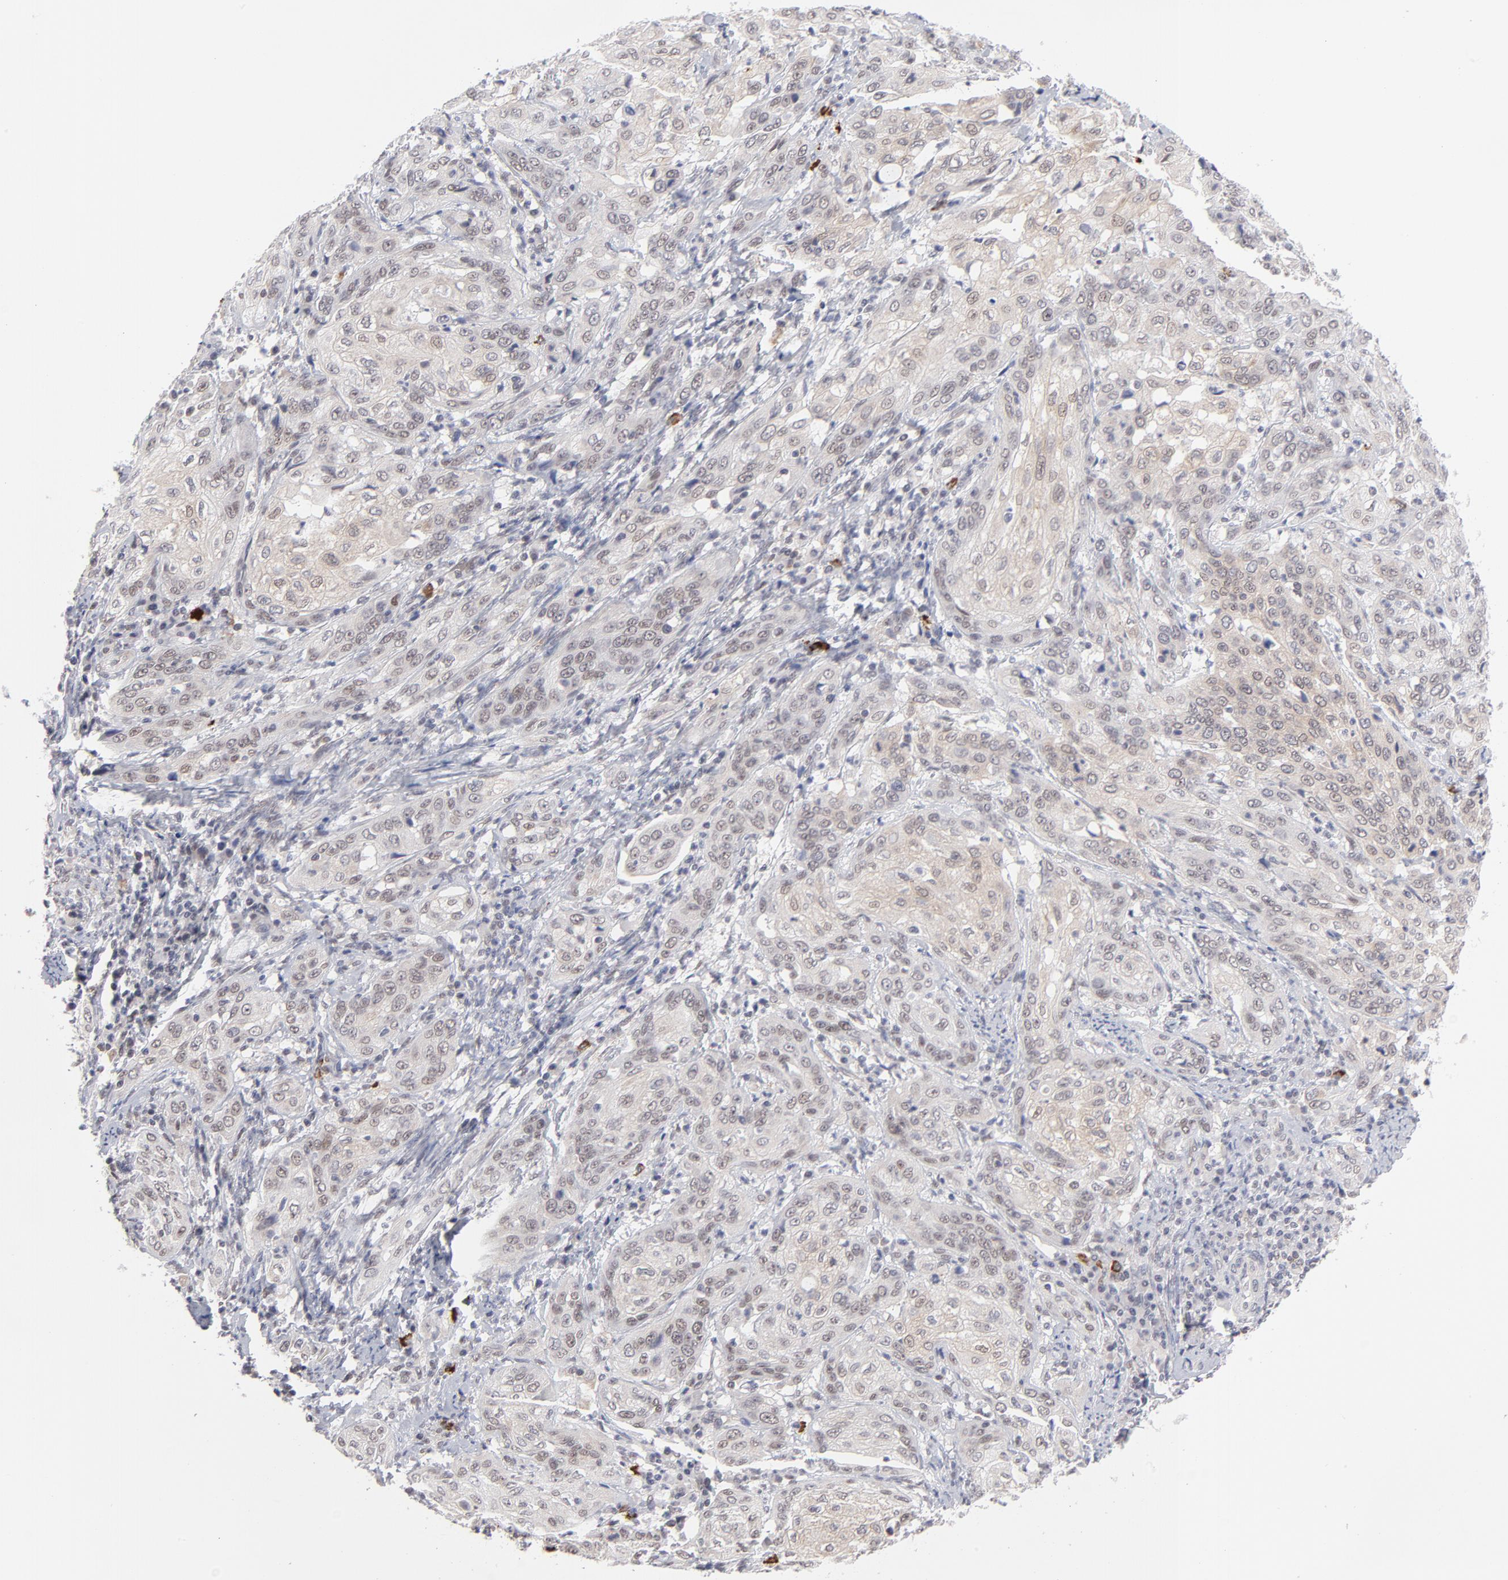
{"staining": {"intensity": "moderate", "quantity": ">75%", "location": "cytoplasmic/membranous,nuclear"}, "tissue": "cervical cancer", "cell_type": "Tumor cells", "image_type": "cancer", "snomed": [{"axis": "morphology", "description": "Squamous cell carcinoma, NOS"}, {"axis": "topography", "description": "Cervix"}], "caption": "Cervical squamous cell carcinoma was stained to show a protein in brown. There is medium levels of moderate cytoplasmic/membranous and nuclear expression in about >75% of tumor cells.", "gene": "NBN", "patient": {"sex": "female", "age": 41}}